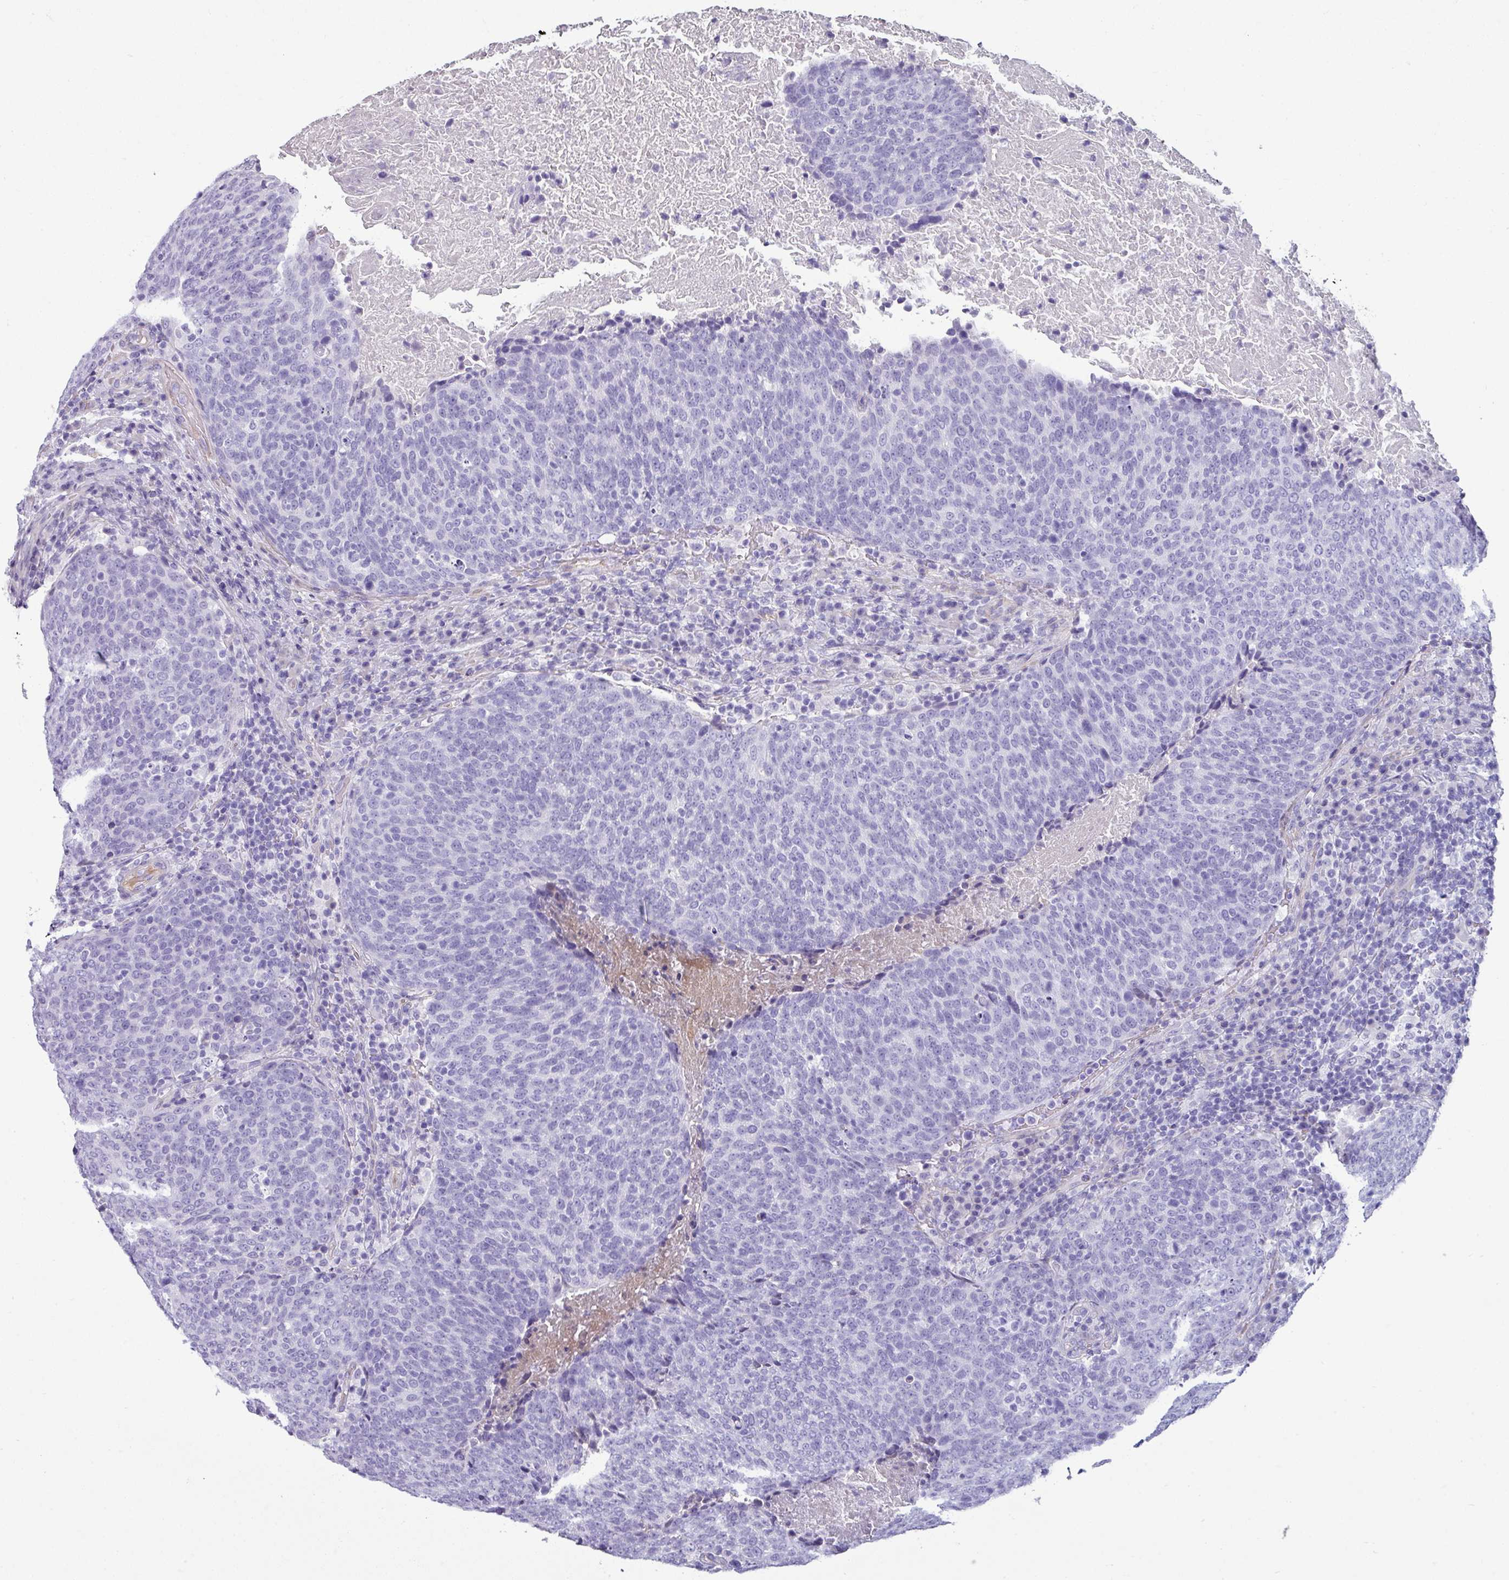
{"staining": {"intensity": "negative", "quantity": "none", "location": "none"}, "tissue": "head and neck cancer", "cell_type": "Tumor cells", "image_type": "cancer", "snomed": [{"axis": "morphology", "description": "Squamous cell carcinoma, NOS"}, {"axis": "morphology", "description": "Squamous cell carcinoma, metastatic, NOS"}, {"axis": "topography", "description": "Lymph node"}, {"axis": "topography", "description": "Head-Neck"}], "caption": "A photomicrograph of head and neck cancer (metastatic squamous cell carcinoma) stained for a protein exhibits no brown staining in tumor cells. (DAB (3,3'-diaminobenzidine) IHC, high magnification).", "gene": "VCX2", "patient": {"sex": "male", "age": 62}}